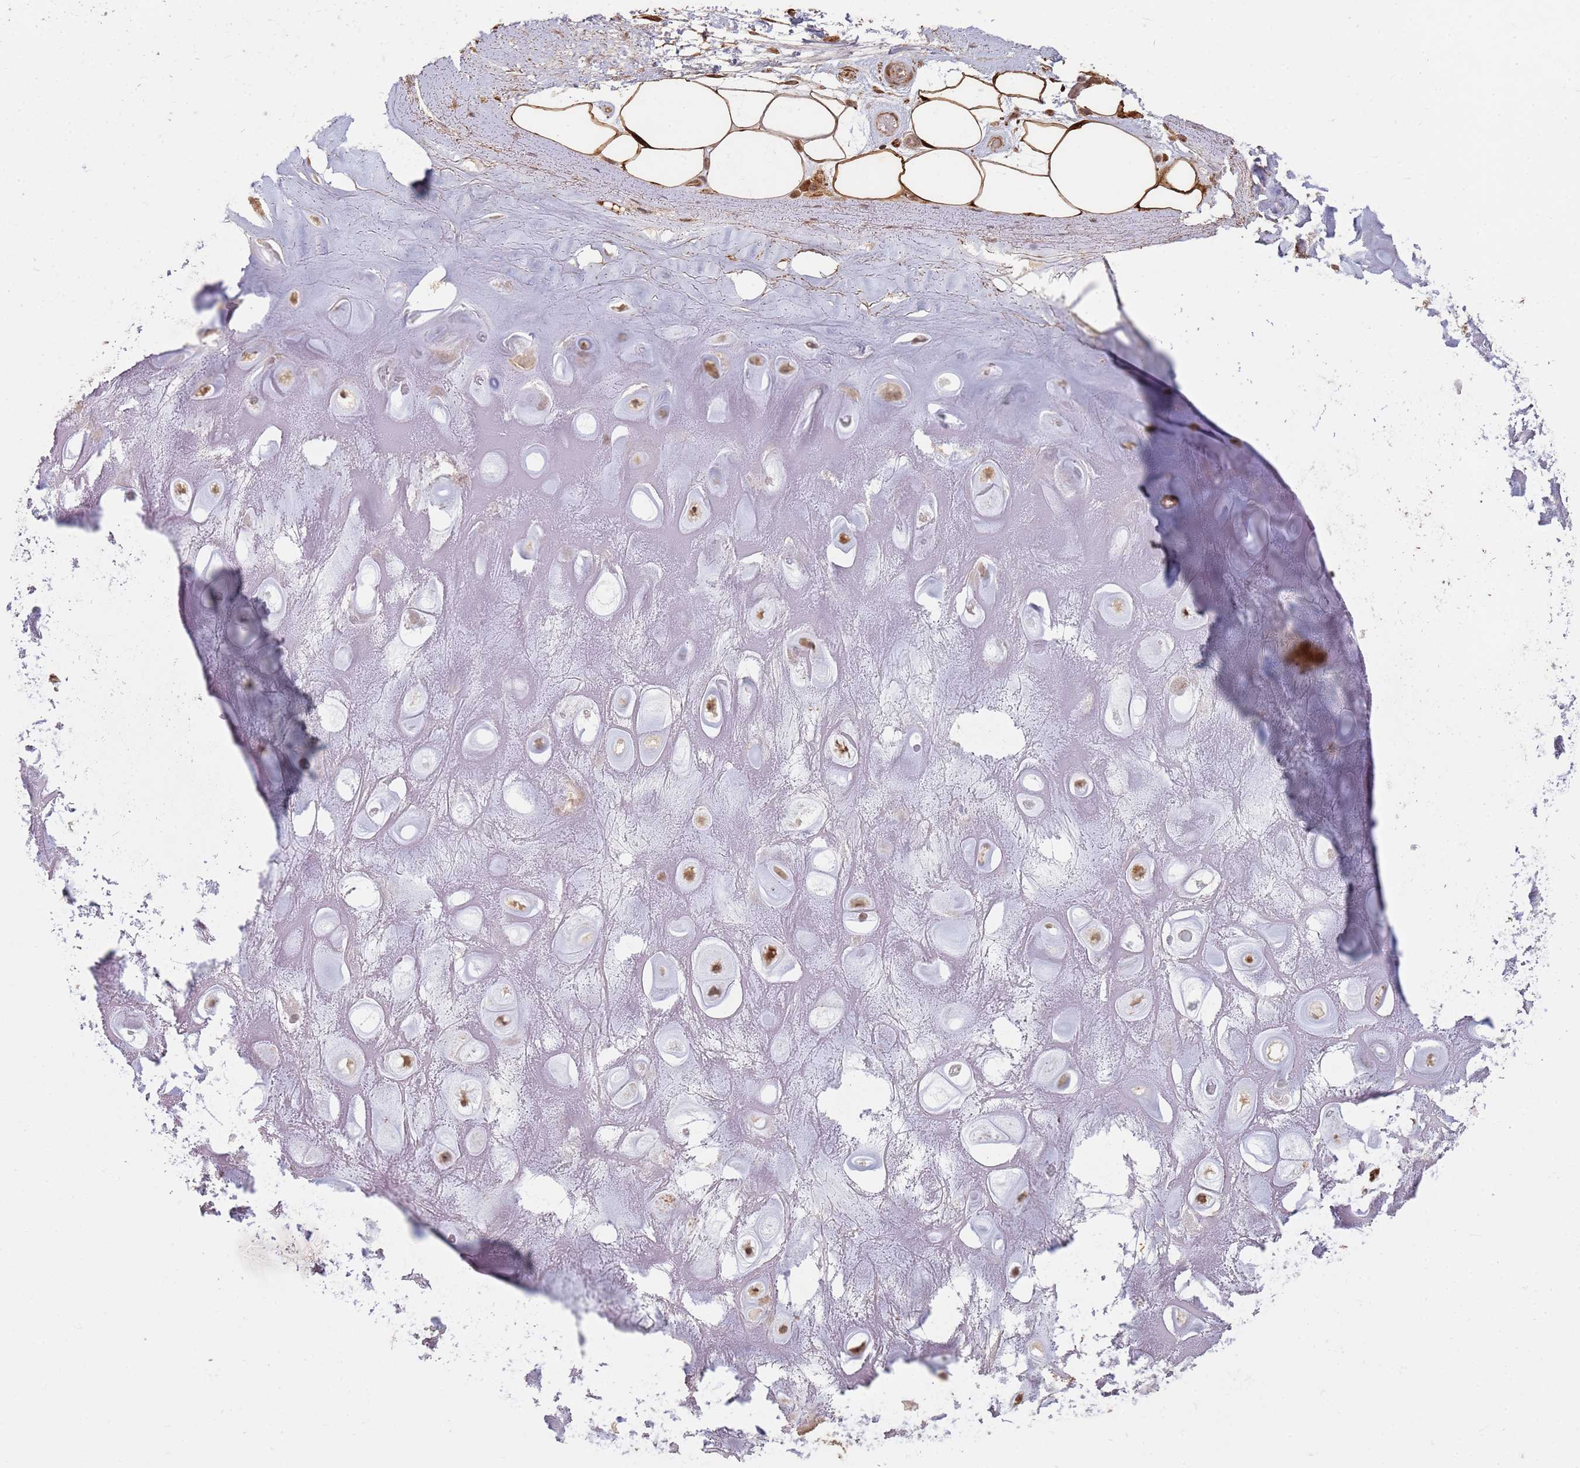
{"staining": {"intensity": "moderate", "quantity": ">75%", "location": "cytoplasmic/membranous"}, "tissue": "adipose tissue", "cell_type": "Adipocytes", "image_type": "normal", "snomed": [{"axis": "morphology", "description": "Normal tissue, NOS"}, {"axis": "topography", "description": "Cartilage tissue"}], "caption": "This image exhibits IHC staining of normal adipose tissue, with medium moderate cytoplasmic/membranous staining in about >75% of adipocytes.", "gene": "MPEG1", "patient": {"sex": "male", "age": 81}}